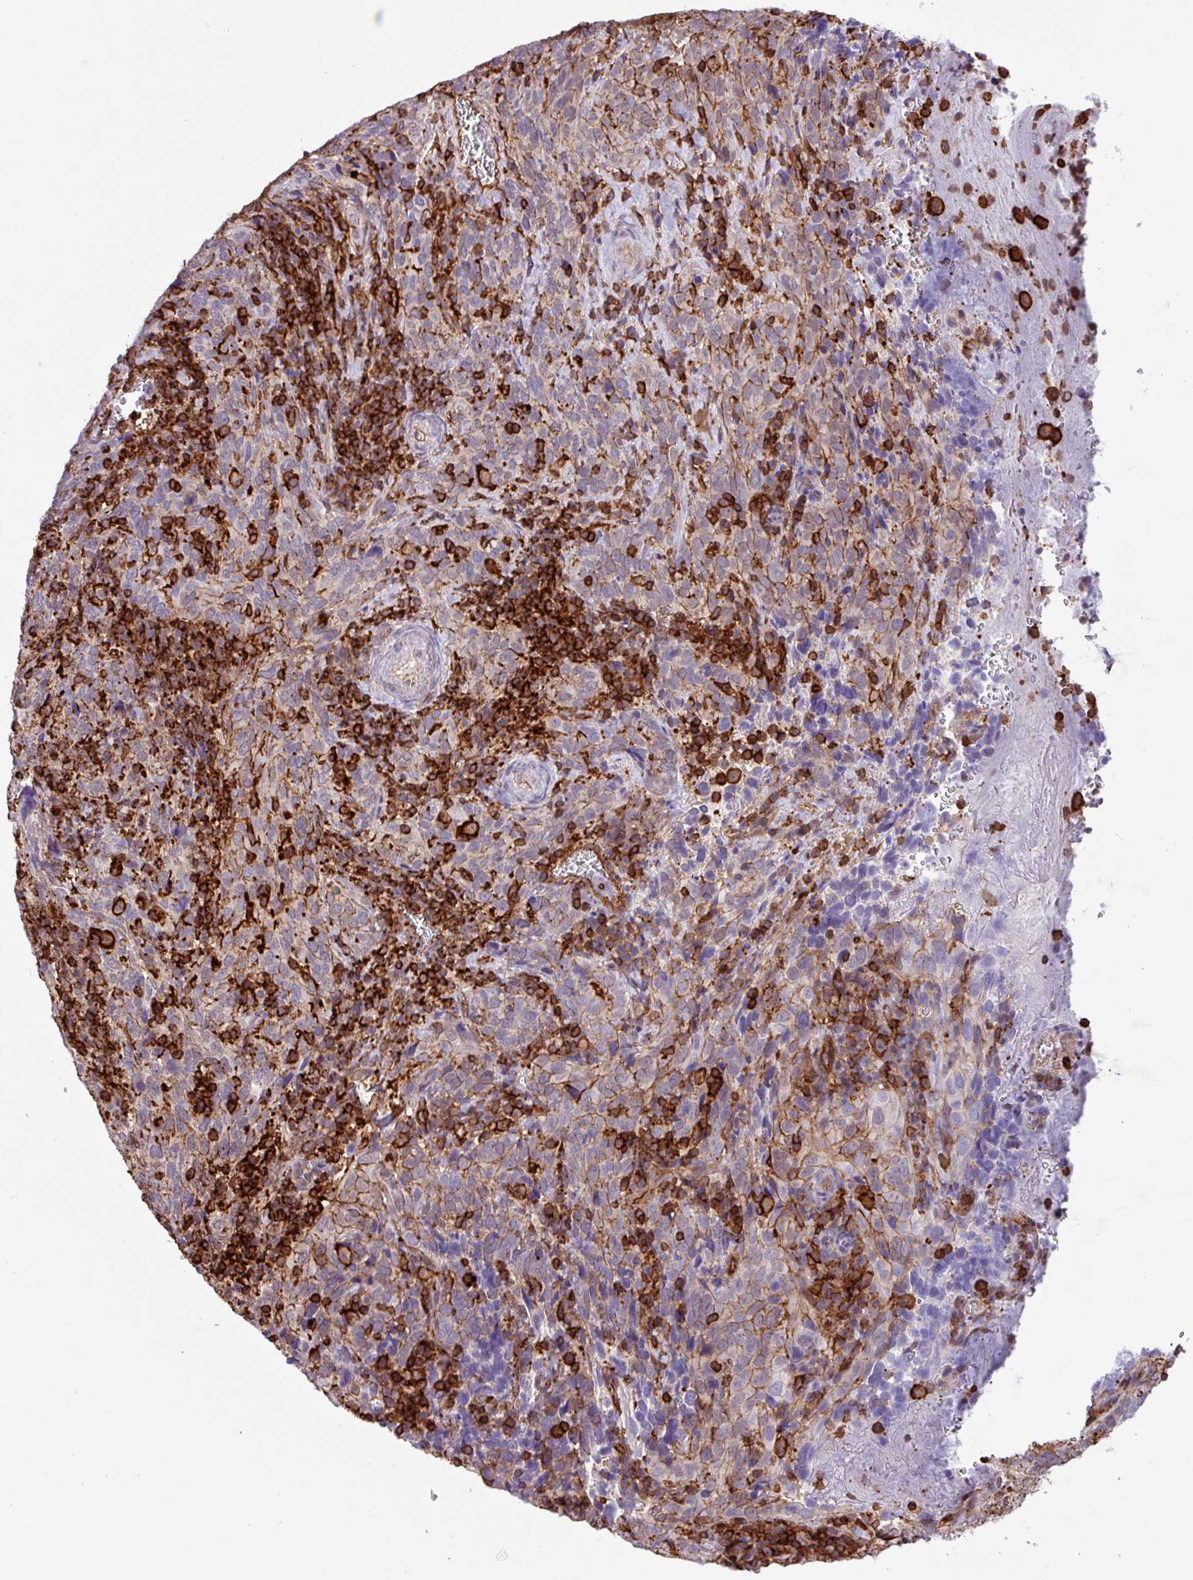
{"staining": {"intensity": "negative", "quantity": "none", "location": "none"}, "tissue": "cervical cancer", "cell_type": "Tumor cells", "image_type": "cancer", "snomed": [{"axis": "morphology", "description": "Squamous cell carcinoma, NOS"}, {"axis": "topography", "description": "Cervix"}], "caption": "A histopathology image of cervical cancer stained for a protein exhibits no brown staining in tumor cells.", "gene": "PPP1R18", "patient": {"sex": "female", "age": 51}}